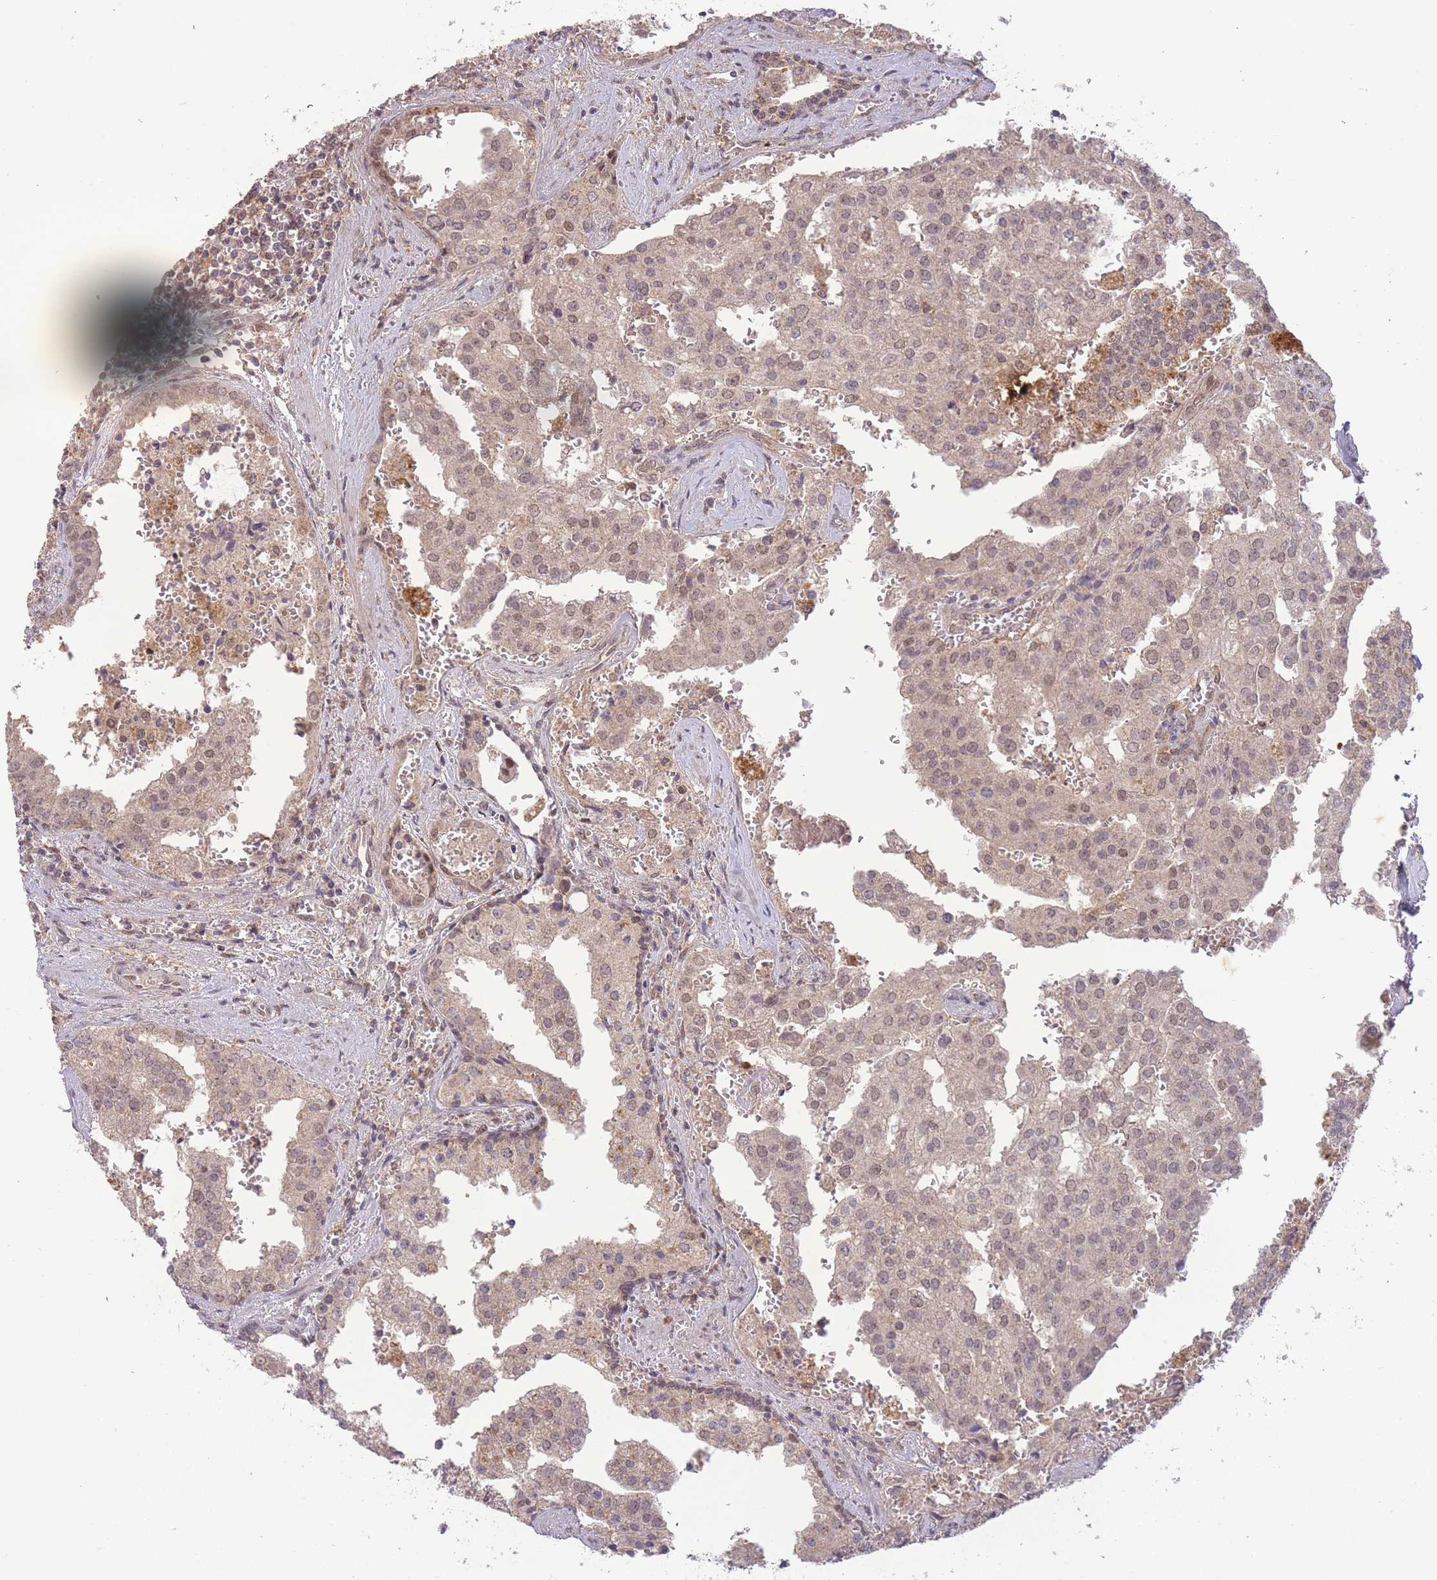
{"staining": {"intensity": "weak", "quantity": ">75%", "location": "cytoplasmic/membranous,nuclear"}, "tissue": "prostate cancer", "cell_type": "Tumor cells", "image_type": "cancer", "snomed": [{"axis": "morphology", "description": "Adenocarcinoma, High grade"}, {"axis": "topography", "description": "Prostate"}], "caption": "Brown immunohistochemical staining in prostate high-grade adenocarcinoma displays weak cytoplasmic/membranous and nuclear staining in approximately >75% of tumor cells.", "gene": "RNF144B", "patient": {"sex": "male", "age": 68}}